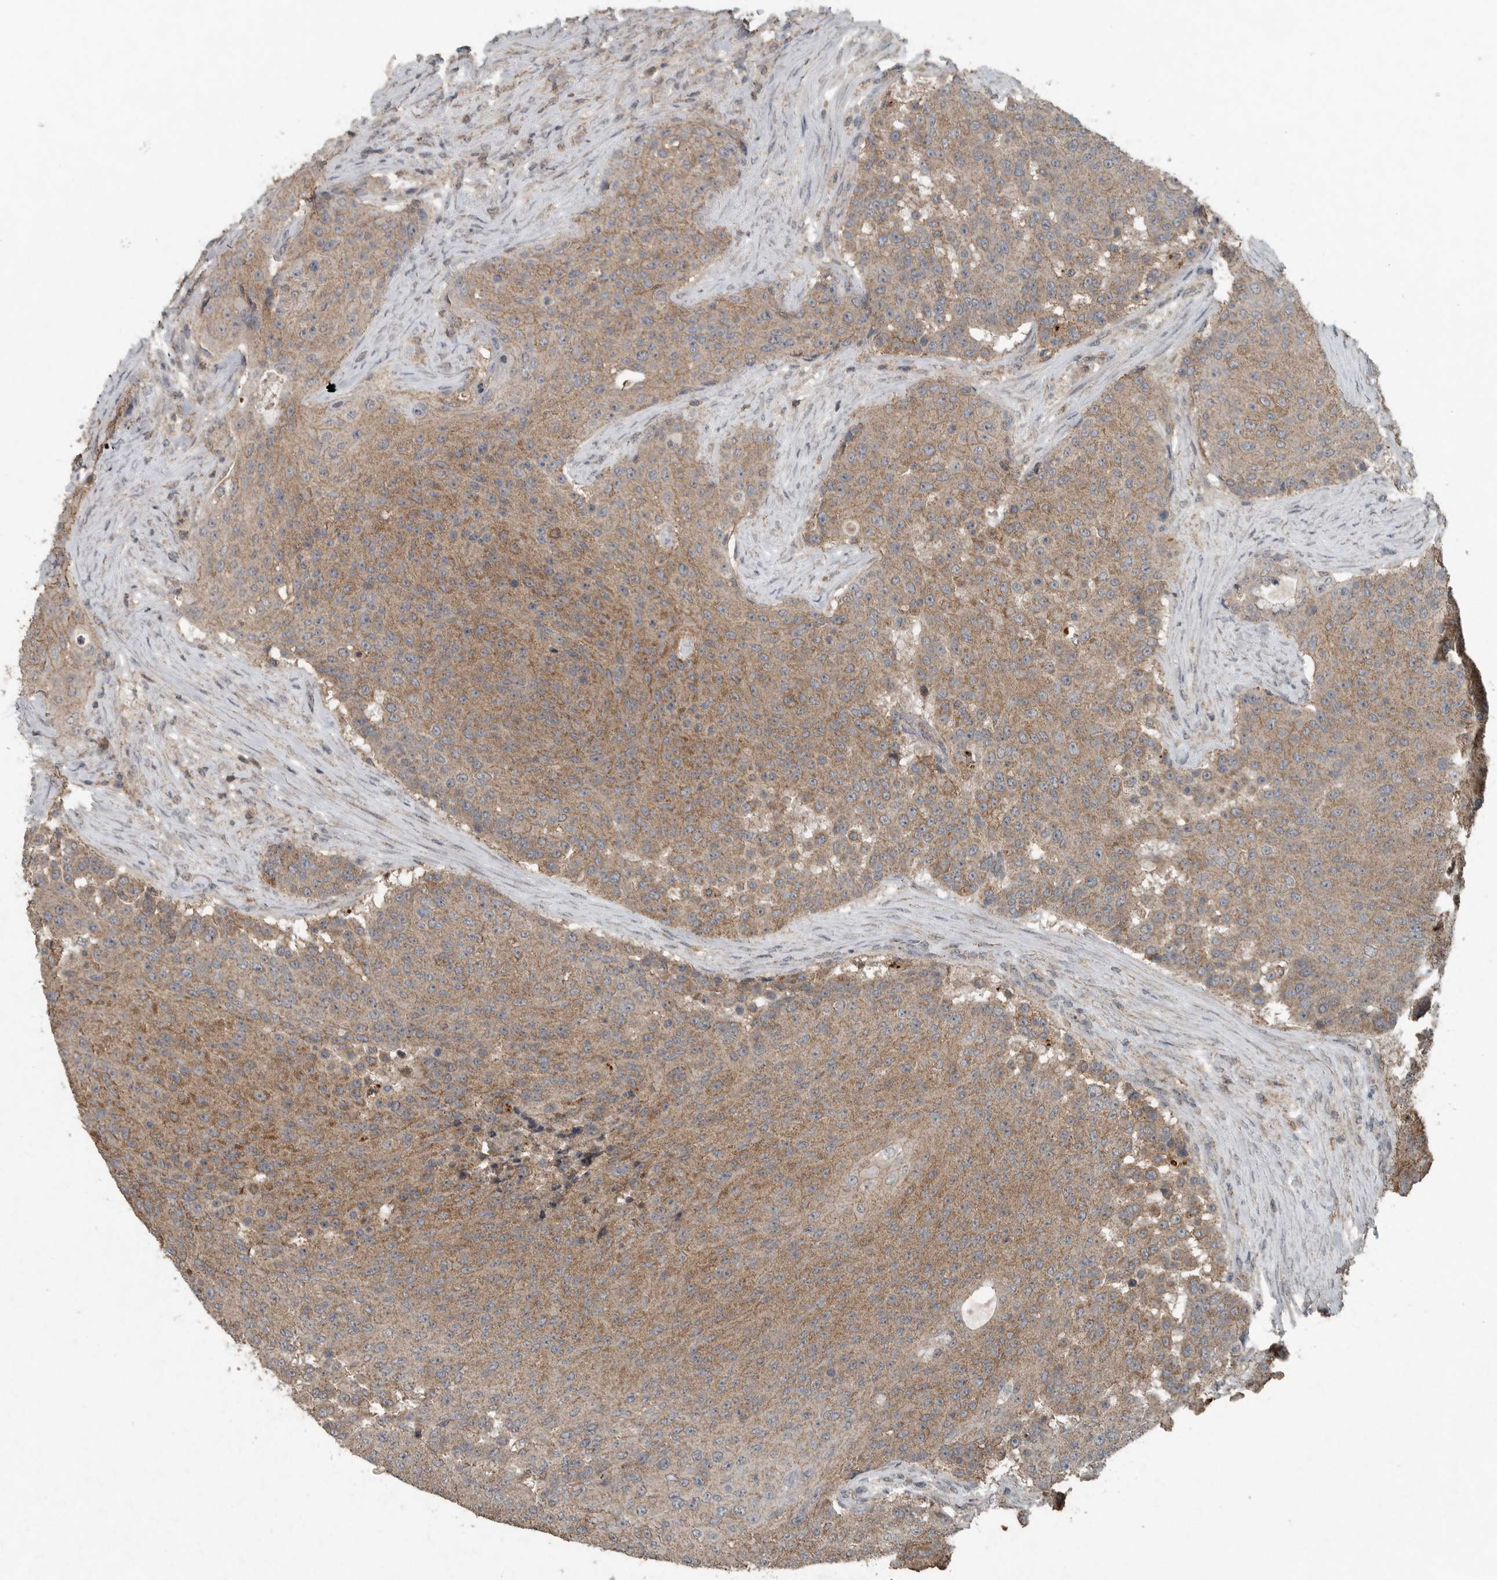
{"staining": {"intensity": "moderate", "quantity": ">75%", "location": "cytoplasmic/membranous"}, "tissue": "urothelial cancer", "cell_type": "Tumor cells", "image_type": "cancer", "snomed": [{"axis": "morphology", "description": "Urothelial carcinoma, High grade"}, {"axis": "topography", "description": "Urinary bladder"}], "caption": "This histopathology image reveals high-grade urothelial carcinoma stained with IHC to label a protein in brown. The cytoplasmic/membranous of tumor cells show moderate positivity for the protein. Nuclei are counter-stained blue.", "gene": "IL6ST", "patient": {"sex": "female", "age": 63}}